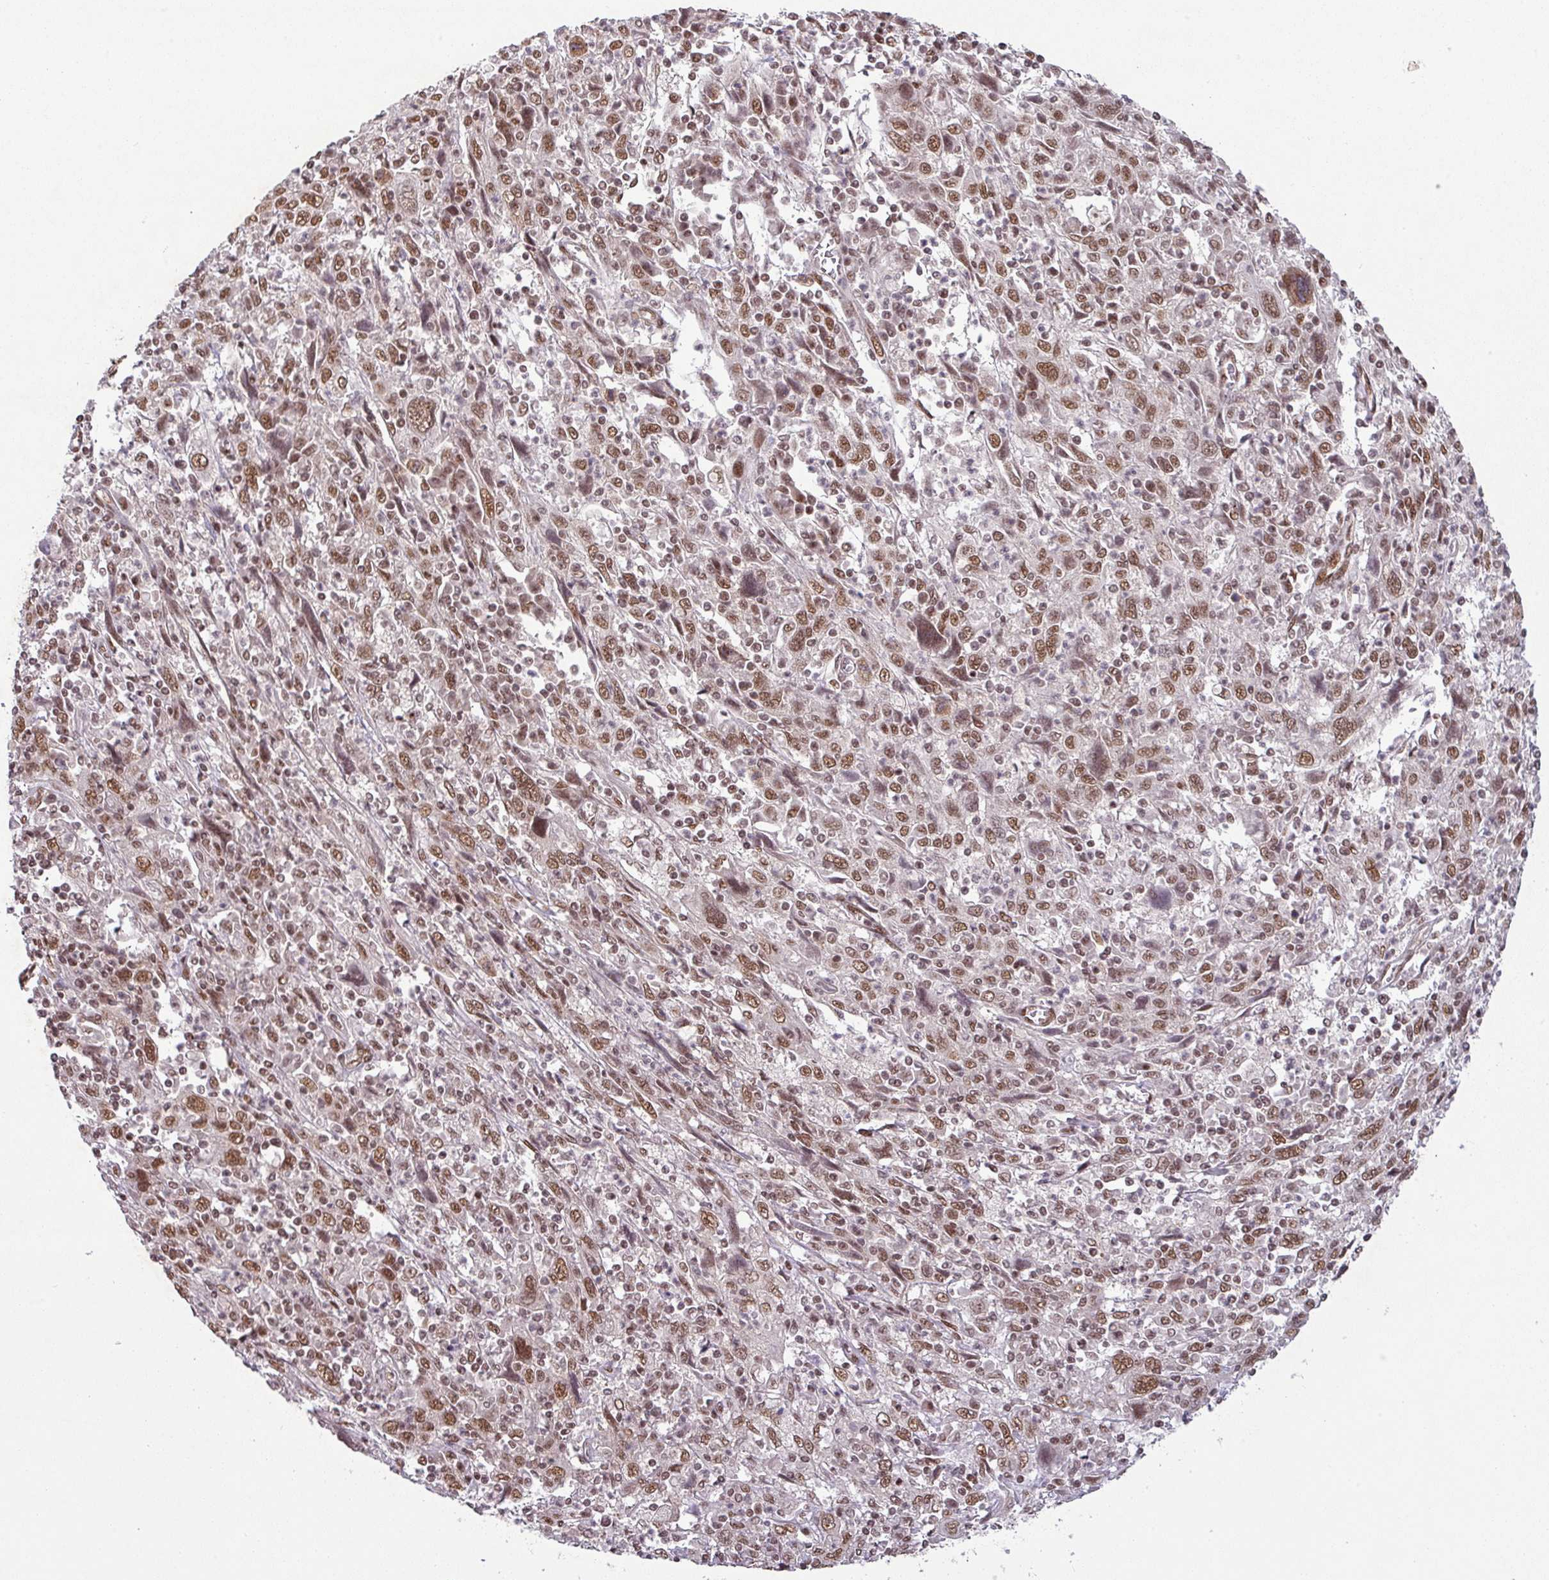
{"staining": {"intensity": "moderate", "quantity": ">75%", "location": "nuclear"}, "tissue": "cervical cancer", "cell_type": "Tumor cells", "image_type": "cancer", "snomed": [{"axis": "morphology", "description": "Squamous cell carcinoma, NOS"}, {"axis": "topography", "description": "Cervix"}], "caption": "Squamous cell carcinoma (cervical) stained with IHC demonstrates moderate nuclear staining in approximately >75% of tumor cells. (DAB (3,3'-diaminobenzidine) IHC with brightfield microscopy, high magnification).", "gene": "SRSF2", "patient": {"sex": "female", "age": 46}}